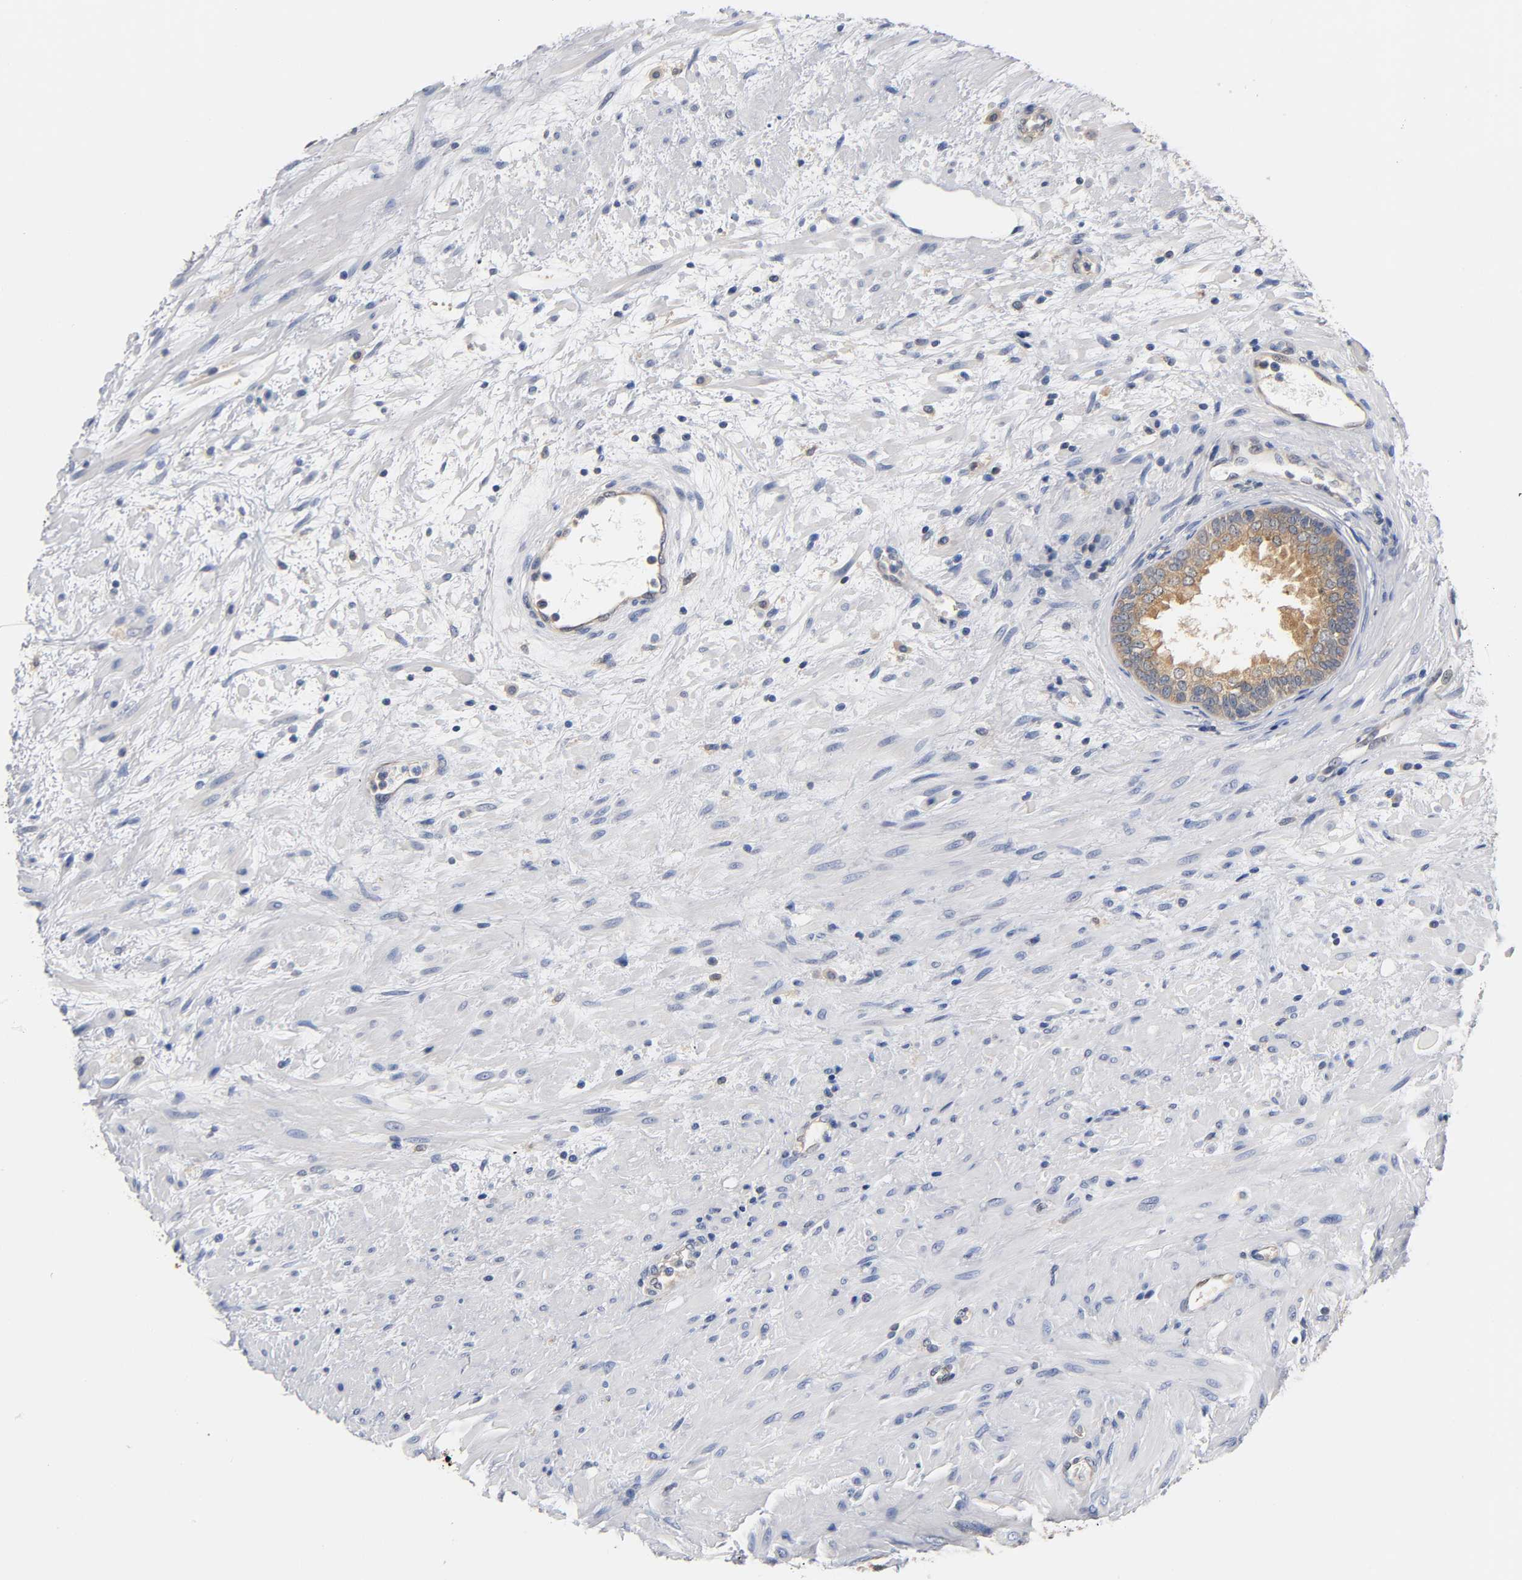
{"staining": {"intensity": "moderate", "quantity": ">75%", "location": "cytoplasmic/membranous"}, "tissue": "prostate", "cell_type": "Glandular cells", "image_type": "normal", "snomed": [{"axis": "morphology", "description": "Normal tissue, NOS"}, {"axis": "topography", "description": "Prostate"}], "caption": "A brown stain shows moderate cytoplasmic/membranous positivity of a protein in glandular cells of benign human prostate.", "gene": "FYN", "patient": {"sex": "male", "age": 76}}